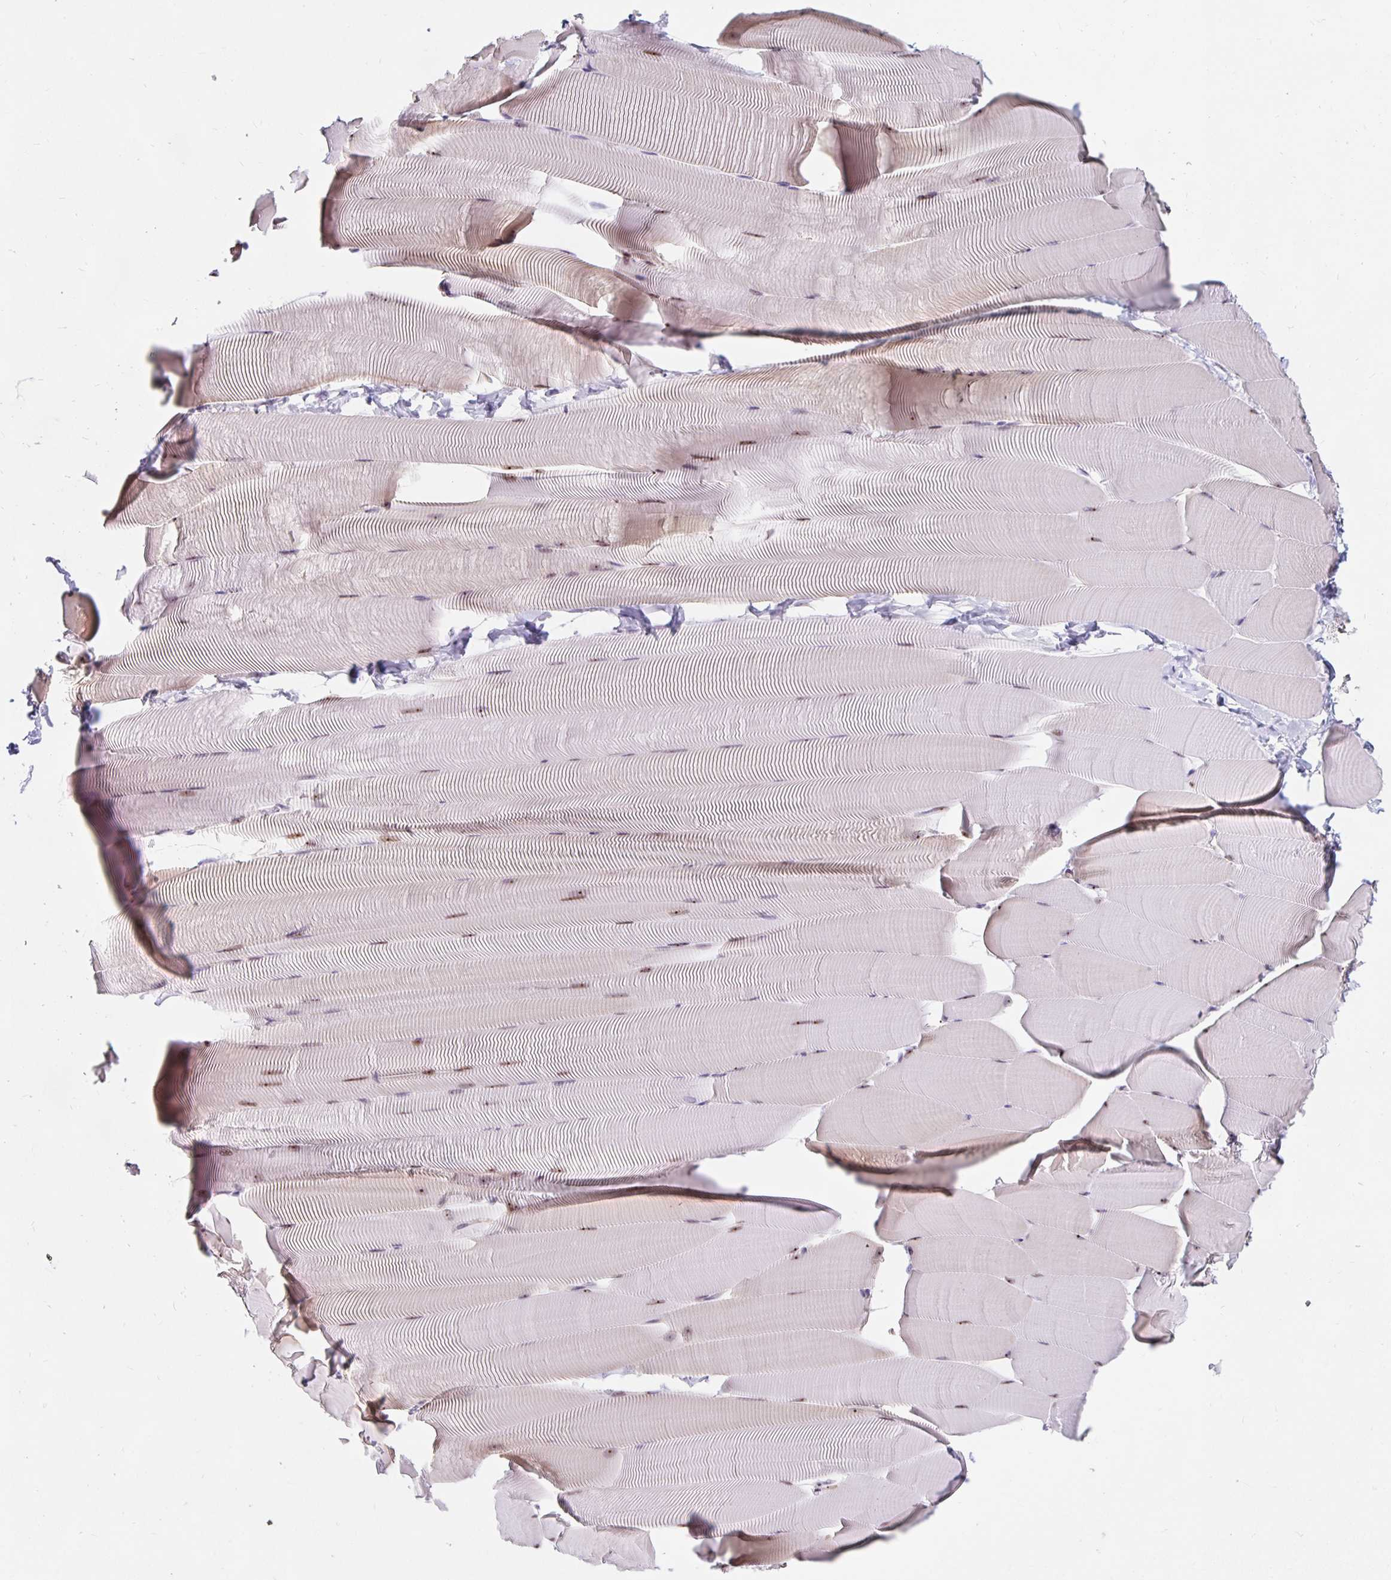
{"staining": {"intensity": "weak", "quantity": "25%-75%", "location": "cytoplasmic/membranous,nuclear"}, "tissue": "skeletal muscle", "cell_type": "Myocytes", "image_type": "normal", "snomed": [{"axis": "morphology", "description": "Normal tissue, NOS"}, {"axis": "topography", "description": "Skeletal muscle"}], "caption": "IHC (DAB (3,3'-diaminobenzidine)) staining of normal human skeletal muscle reveals weak cytoplasmic/membranous,nuclear protein positivity in about 25%-75% of myocytes.", "gene": "NUP85", "patient": {"sex": "male", "age": 25}}